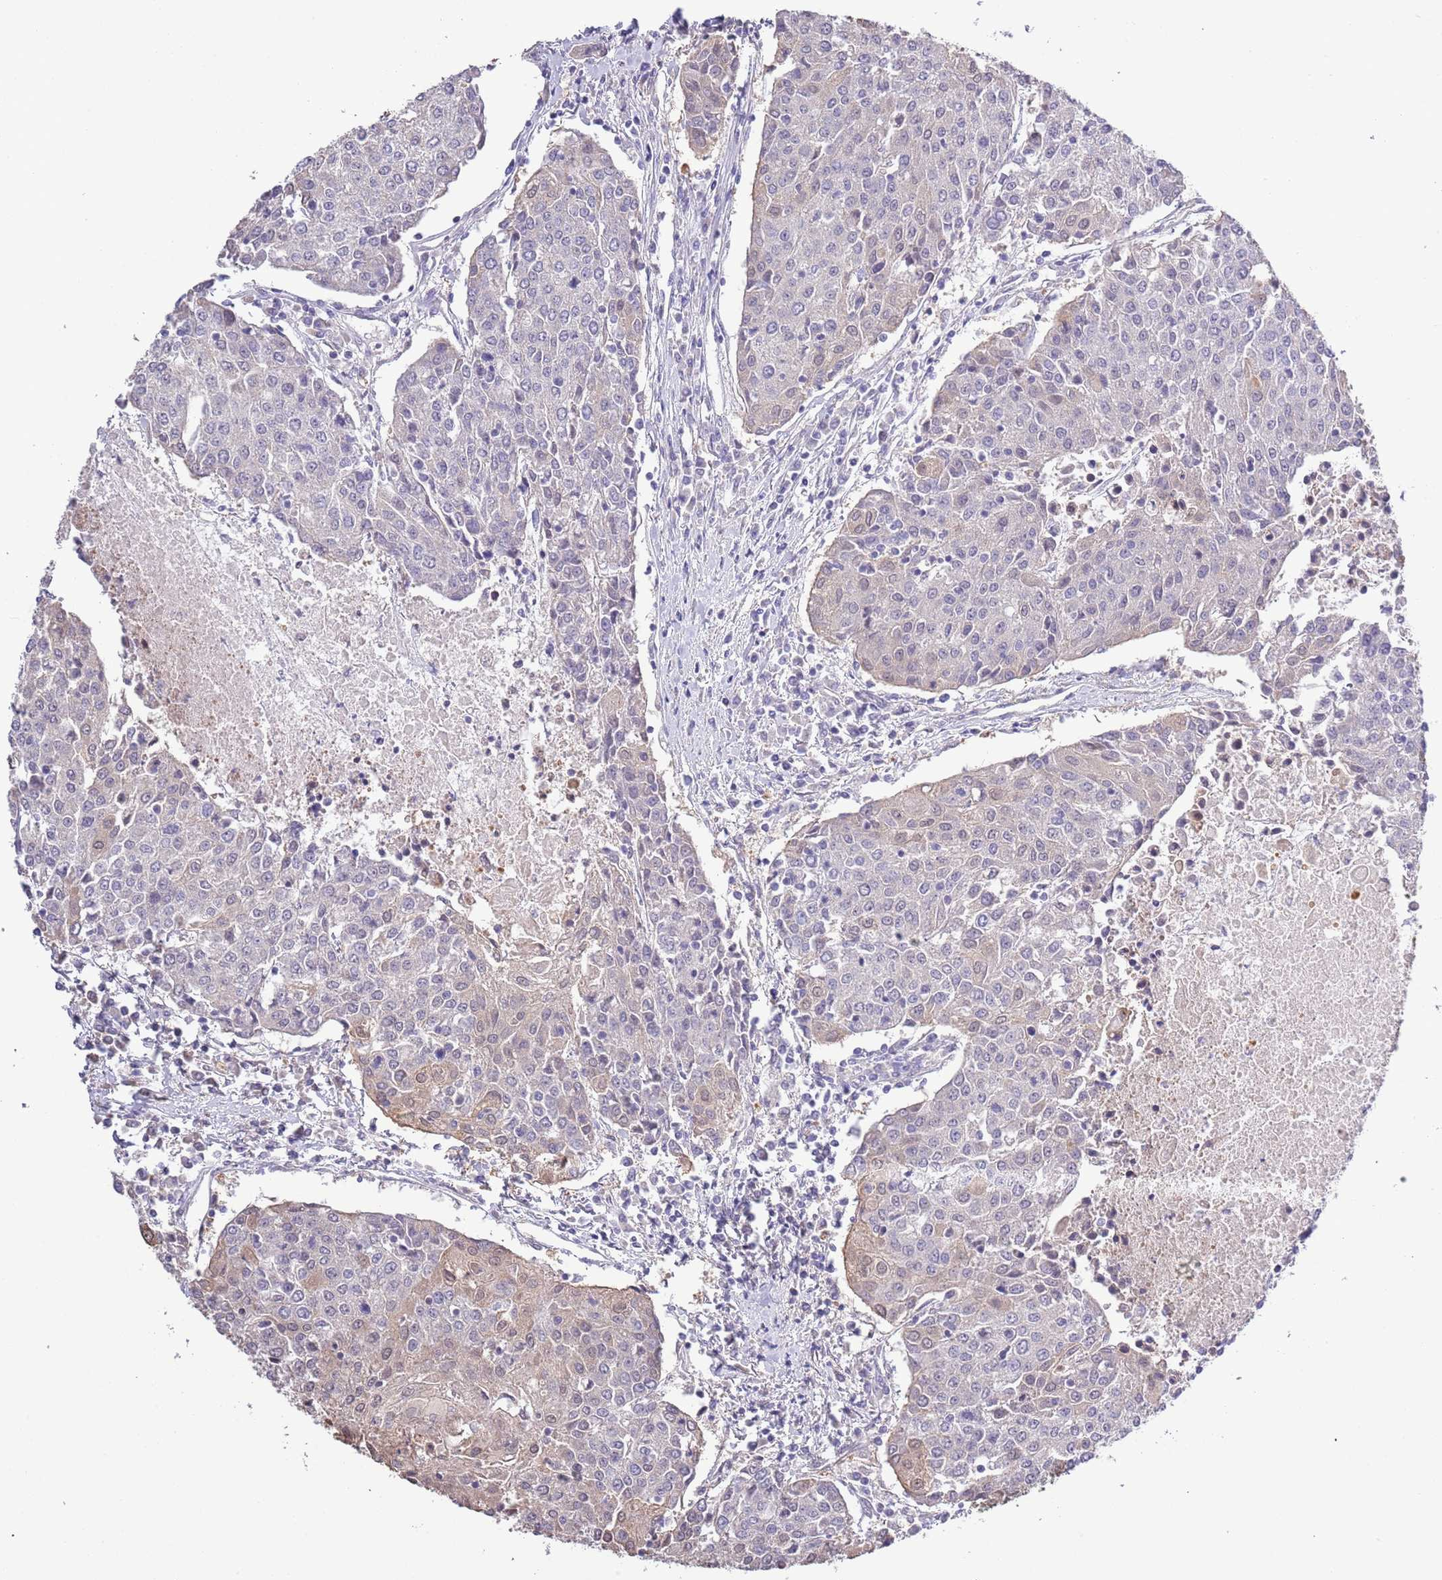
{"staining": {"intensity": "negative", "quantity": "none", "location": "none"}, "tissue": "urothelial cancer", "cell_type": "Tumor cells", "image_type": "cancer", "snomed": [{"axis": "morphology", "description": "Urothelial carcinoma, High grade"}, {"axis": "topography", "description": "Urinary bladder"}], "caption": "A high-resolution photomicrograph shows immunohistochemistry staining of urothelial cancer, which demonstrates no significant staining in tumor cells.", "gene": "LIPJ", "patient": {"sex": "female", "age": 85}}